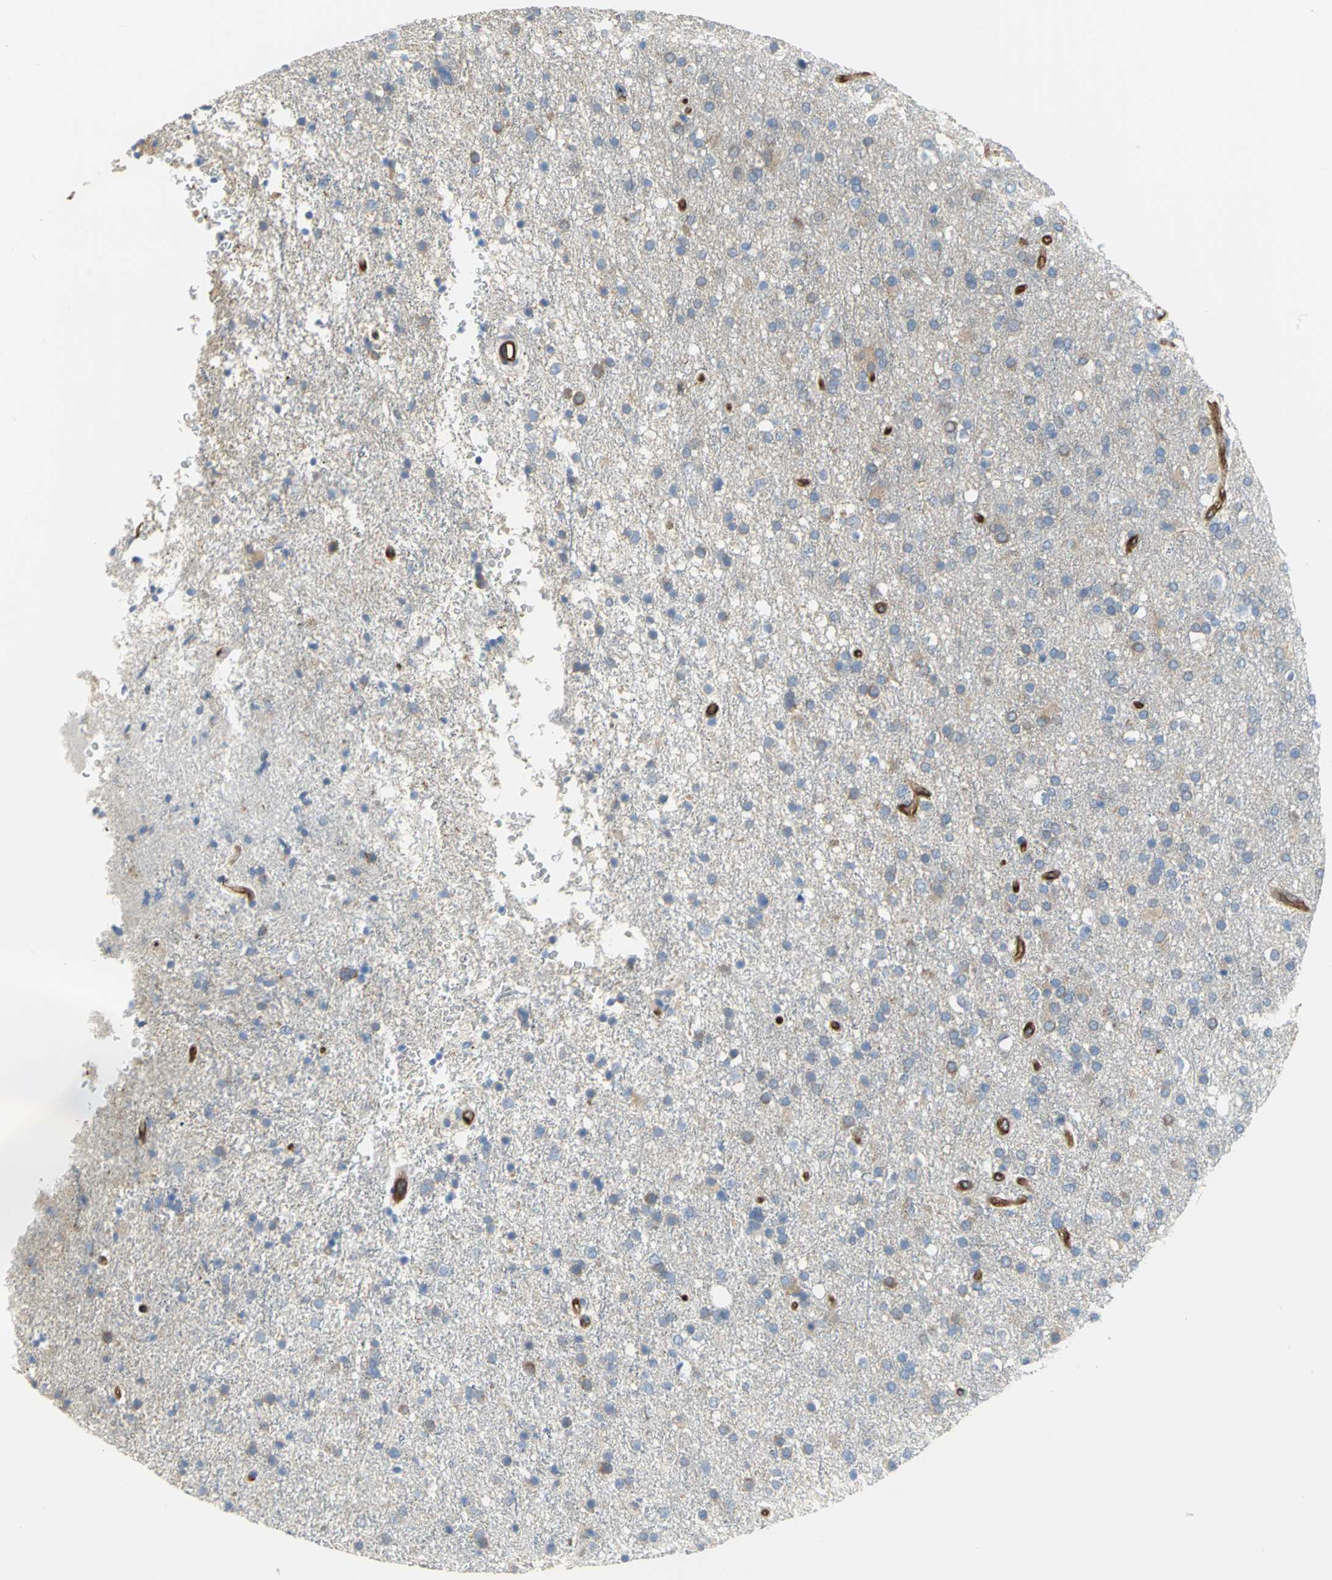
{"staining": {"intensity": "moderate", "quantity": "25%-75%", "location": "cytoplasmic/membranous"}, "tissue": "glioma", "cell_type": "Tumor cells", "image_type": "cancer", "snomed": [{"axis": "morphology", "description": "Glioma, malignant, High grade"}, {"axis": "topography", "description": "Brain"}], "caption": "Immunohistochemical staining of glioma shows medium levels of moderate cytoplasmic/membranous staining in approximately 25%-75% of tumor cells.", "gene": "FLNB", "patient": {"sex": "male", "age": 33}}